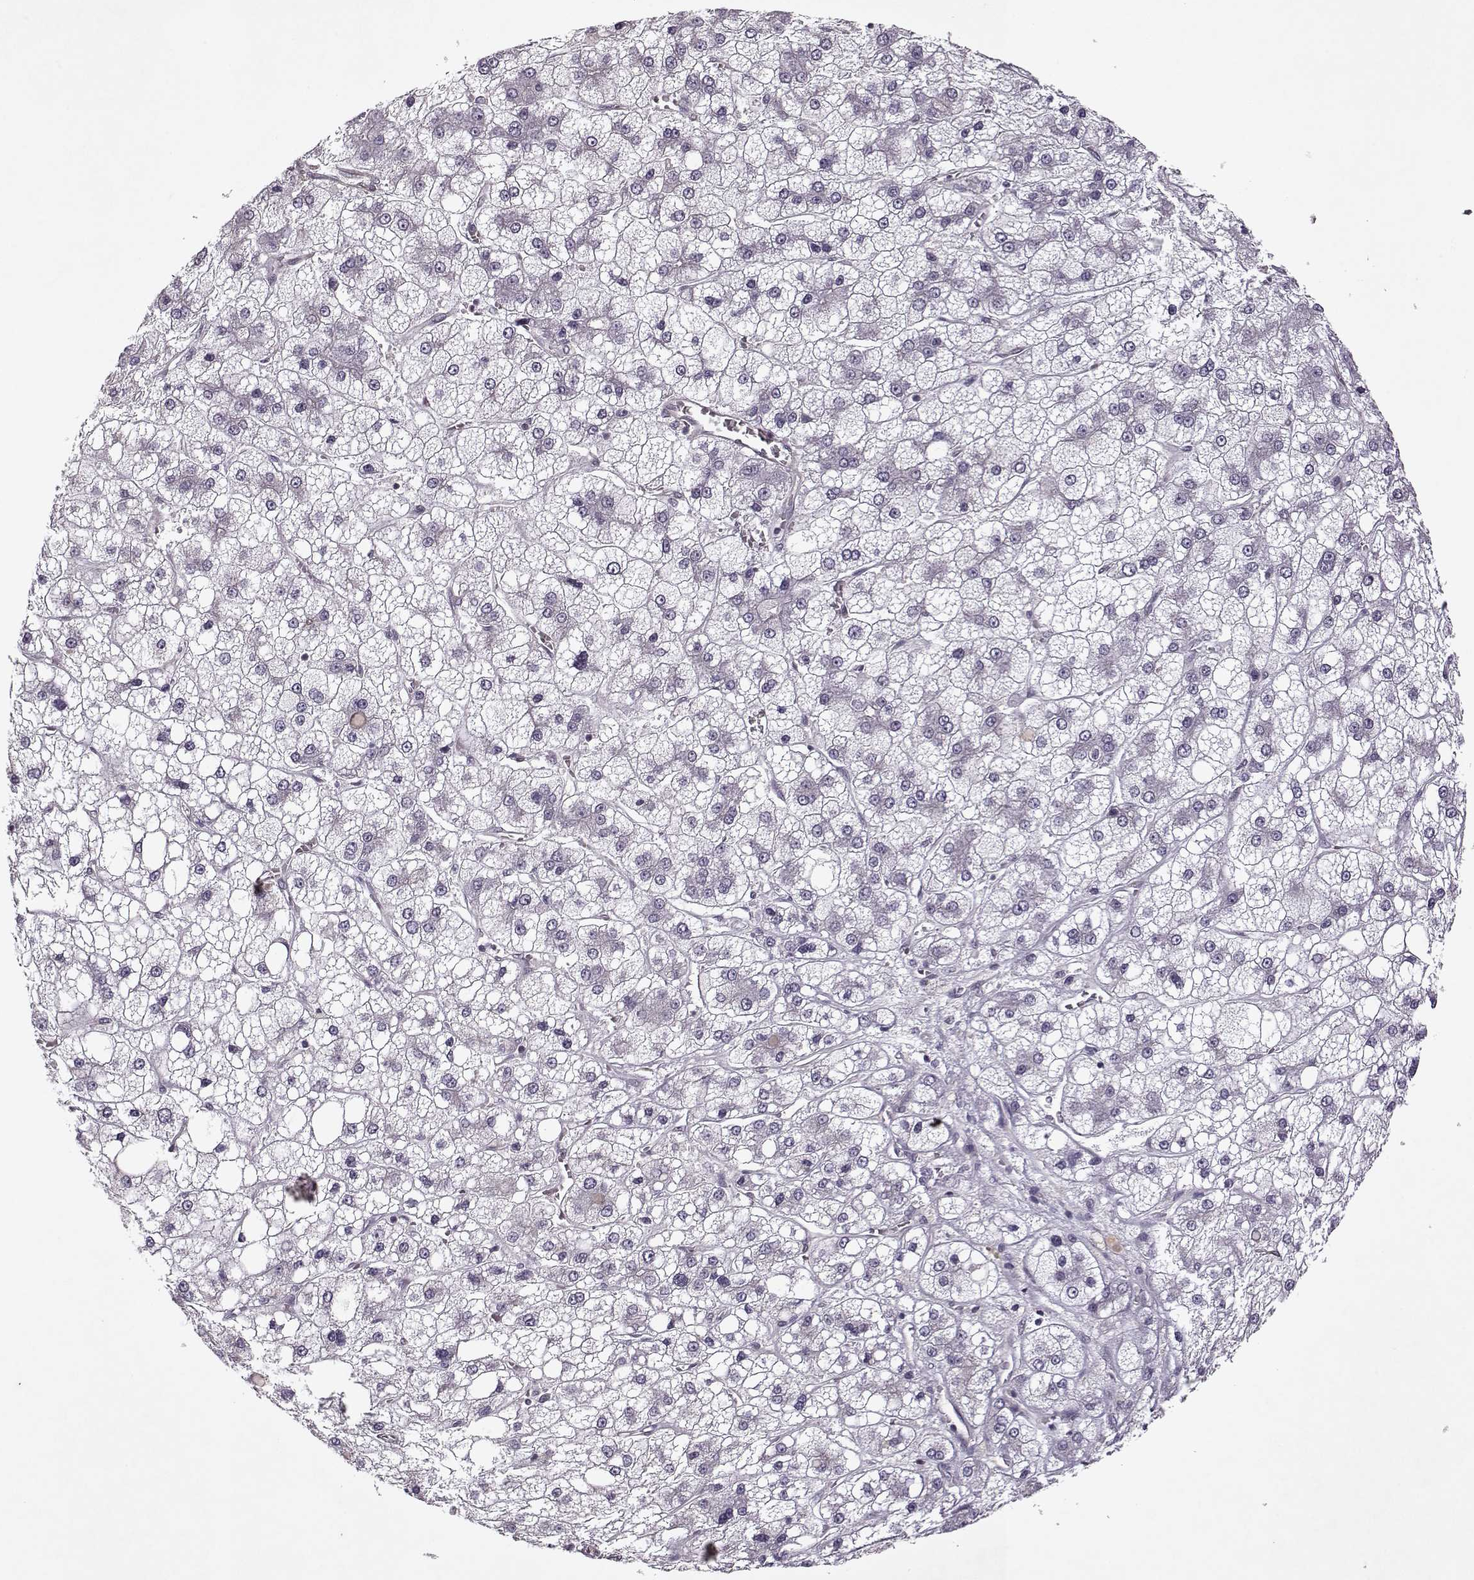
{"staining": {"intensity": "negative", "quantity": "none", "location": "none"}, "tissue": "liver cancer", "cell_type": "Tumor cells", "image_type": "cancer", "snomed": [{"axis": "morphology", "description": "Carcinoma, Hepatocellular, NOS"}, {"axis": "topography", "description": "Liver"}], "caption": "A high-resolution image shows IHC staining of liver cancer, which displays no significant positivity in tumor cells.", "gene": "KRT9", "patient": {"sex": "male", "age": 73}}